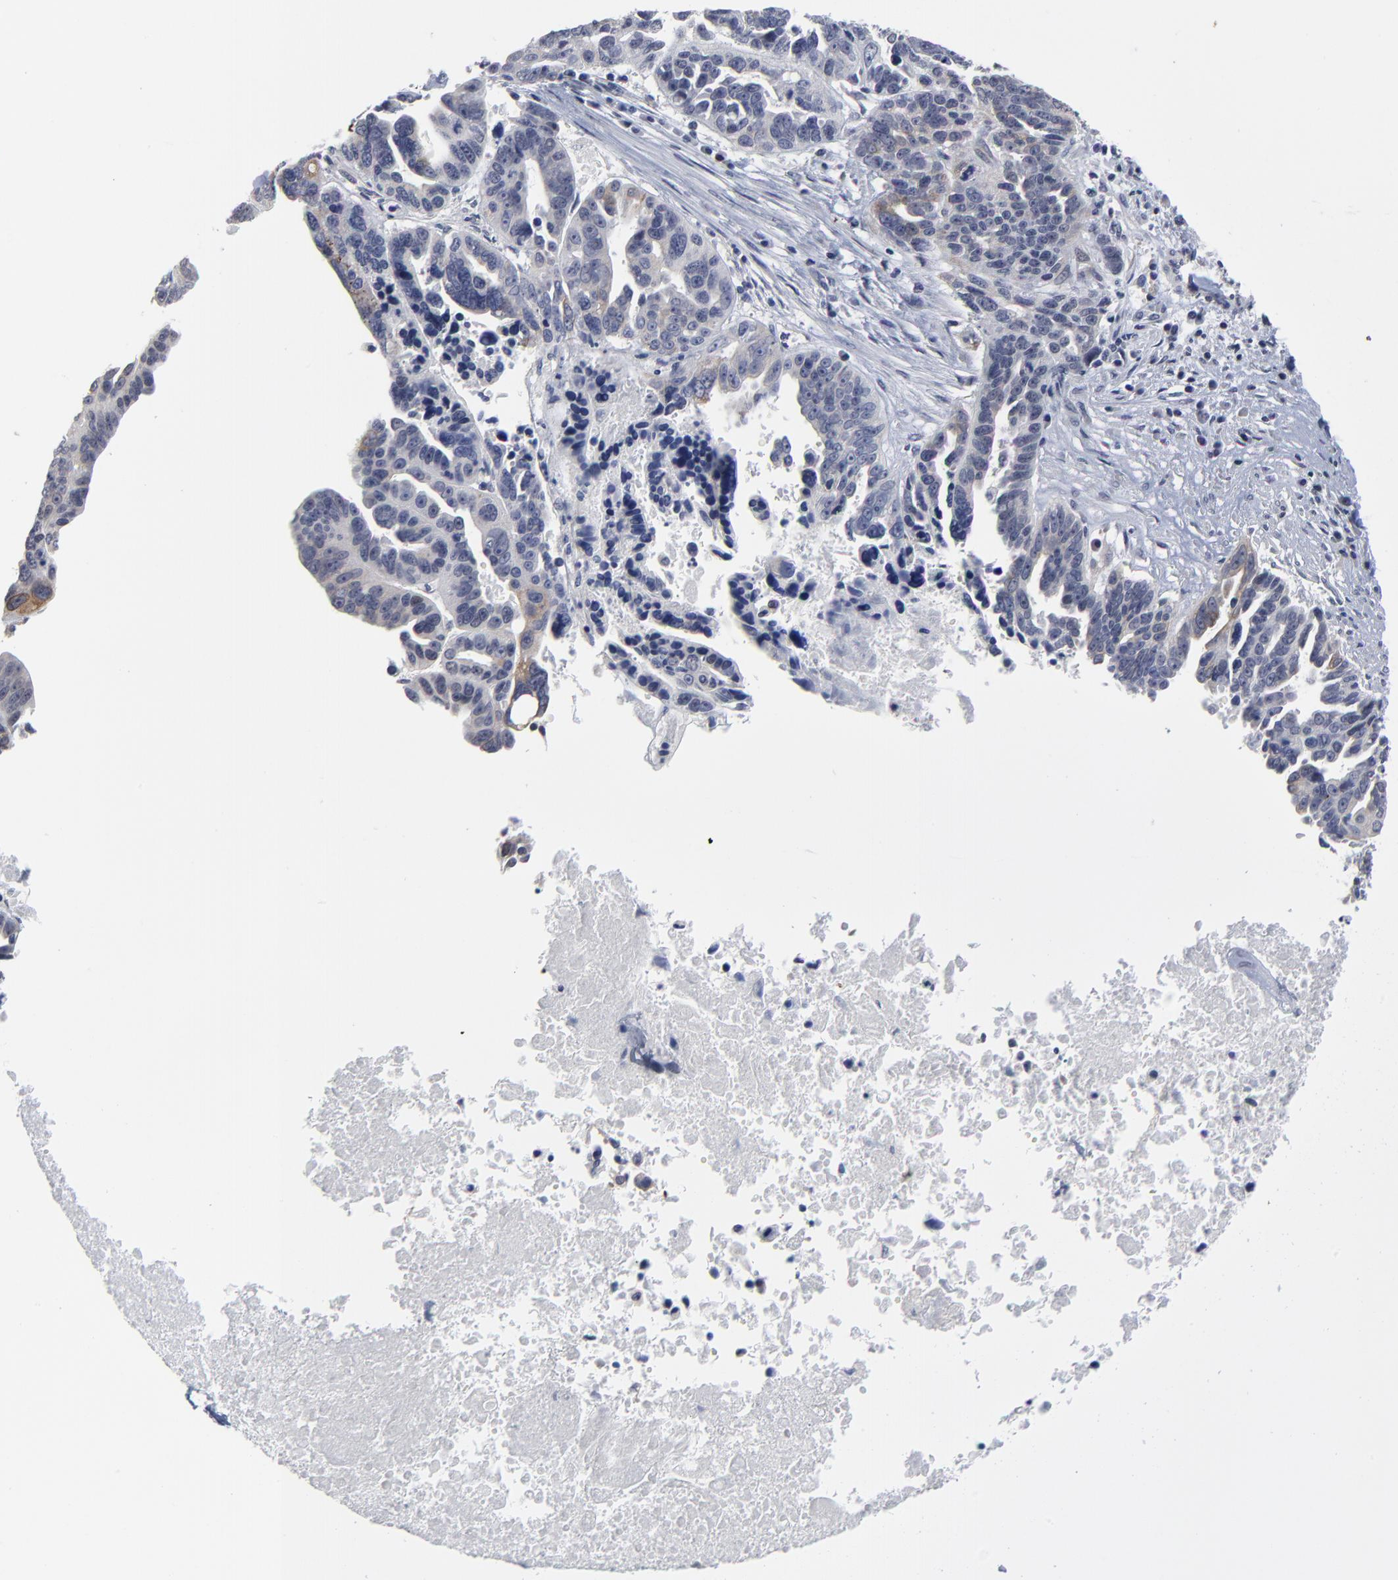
{"staining": {"intensity": "weak", "quantity": "<25%", "location": "cytoplasmic/membranous"}, "tissue": "ovarian cancer", "cell_type": "Tumor cells", "image_type": "cancer", "snomed": [{"axis": "morphology", "description": "Carcinoma, endometroid"}, {"axis": "morphology", "description": "Cystadenocarcinoma, serous, NOS"}, {"axis": "topography", "description": "Ovary"}], "caption": "This is a micrograph of IHC staining of endometroid carcinoma (ovarian), which shows no positivity in tumor cells.", "gene": "MAGEA10", "patient": {"sex": "female", "age": 45}}